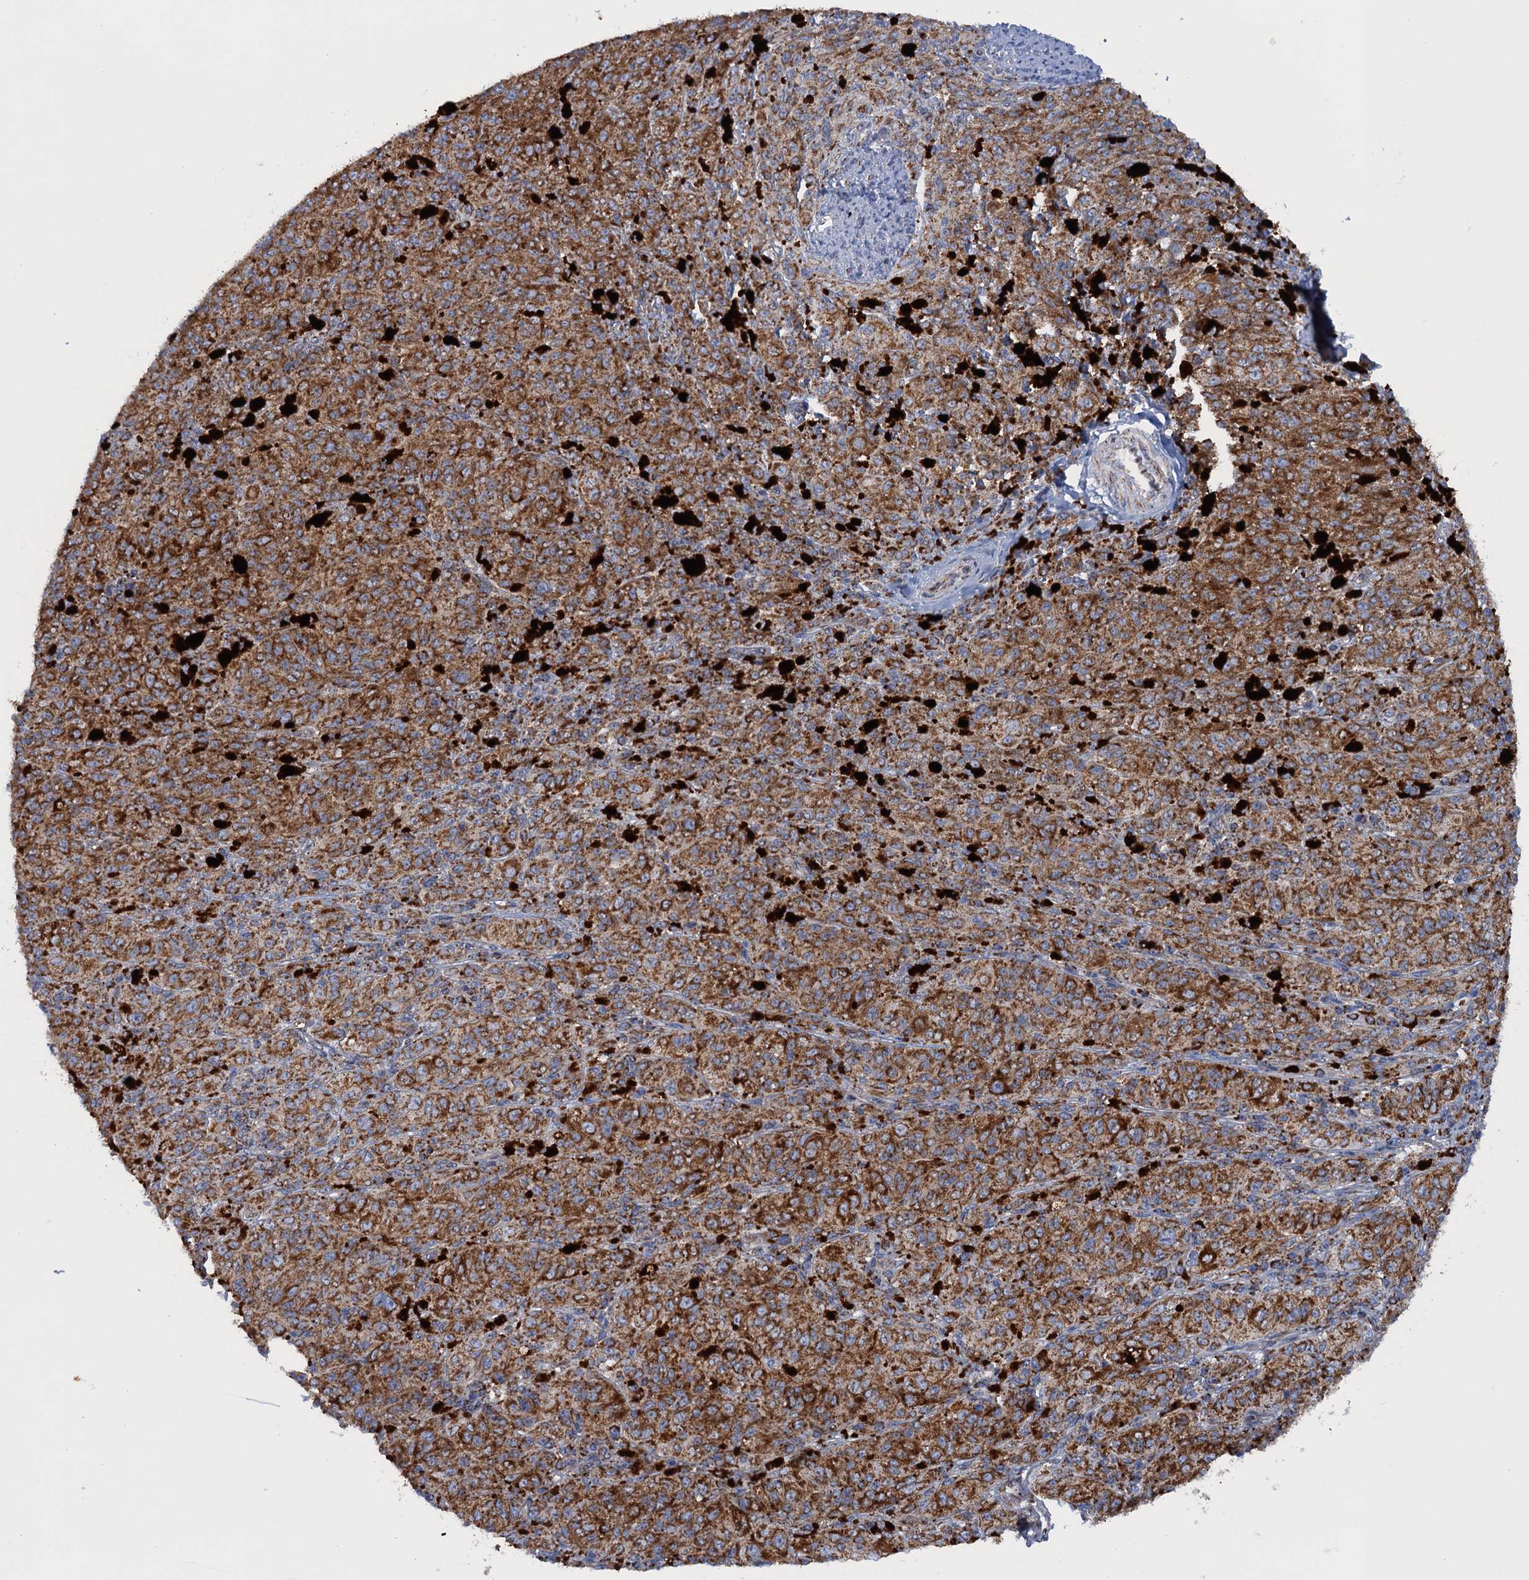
{"staining": {"intensity": "strong", "quantity": ">75%", "location": "cytoplasmic/membranous"}, "tissue": "melanoma", "cell_type": "Tumor cells", "image_type": "cancer", "snomed": [{"axis": "morphology", "description": "Malignant melanoma, NOS"}, {"axis": "topography", "description": "Skin"}], "caption": "This is a histology image of IHC staining of malignant melanoma, which shows strong expression in the cytoplasmic/membranous of tumor cells.", "gene": "GTPBP3", "patient": {"sex": "female", "age": 52}}